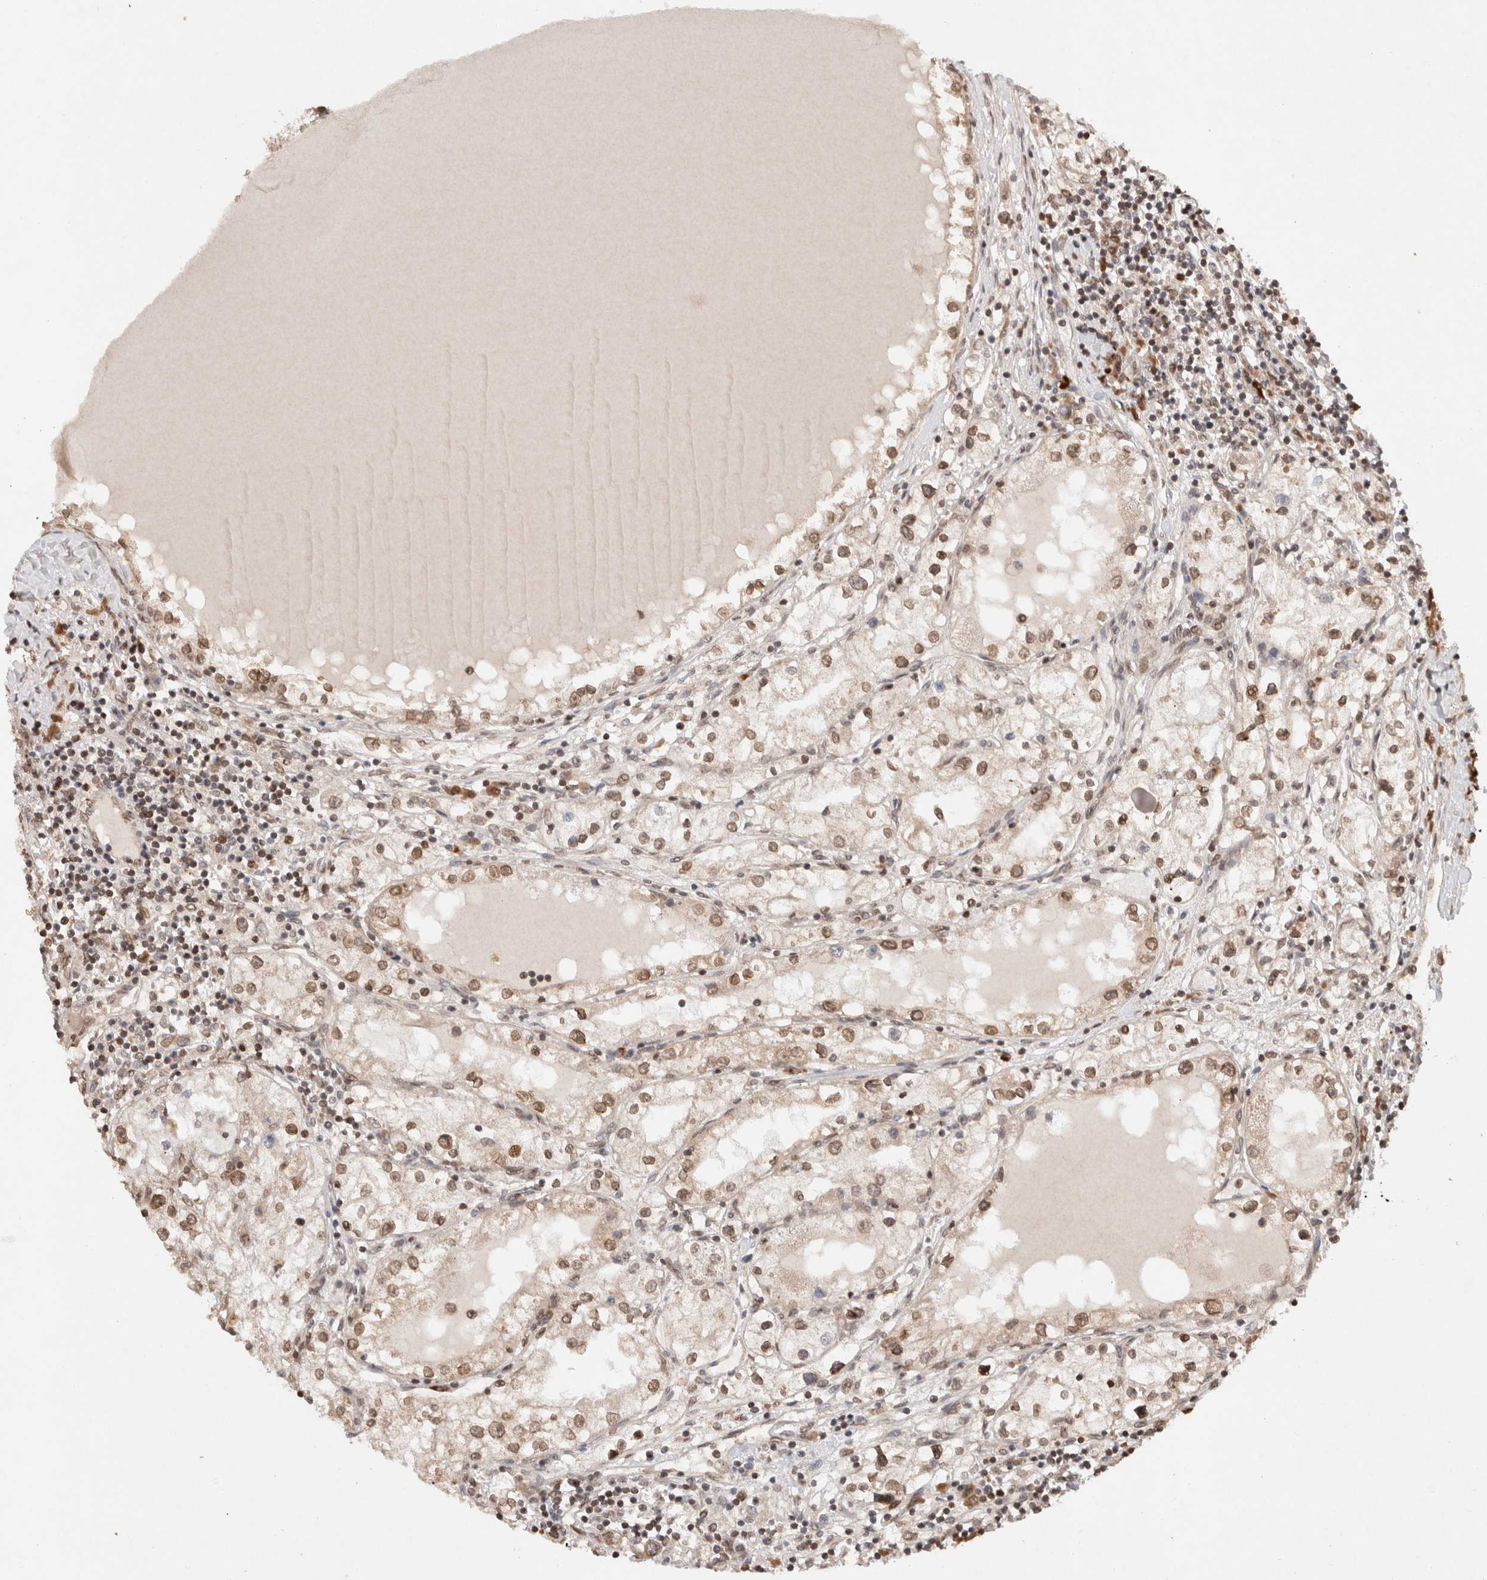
{"staining": {"intensity": "moderate", "quantity": ">75%", "location": "cytoplasmic/membranous,nuclear"}, "tissue": "renal cancer", "cell_type": "Tumor cells", "image_type": "cancer", "snomed": [{"axis": "morphology", "description": "Adenocarcinoma, NOS"}, {"axis": "topography", "description": "Kidney"}], "caption": "This is an image of IHC staining of renal cancer (adenocarcinoma), which shows moderate staining in the cytoplasmic/membranous and nuclear of tumor cells.", "gene": "TPR", "patient": {"sex": "male", "age": 68}}